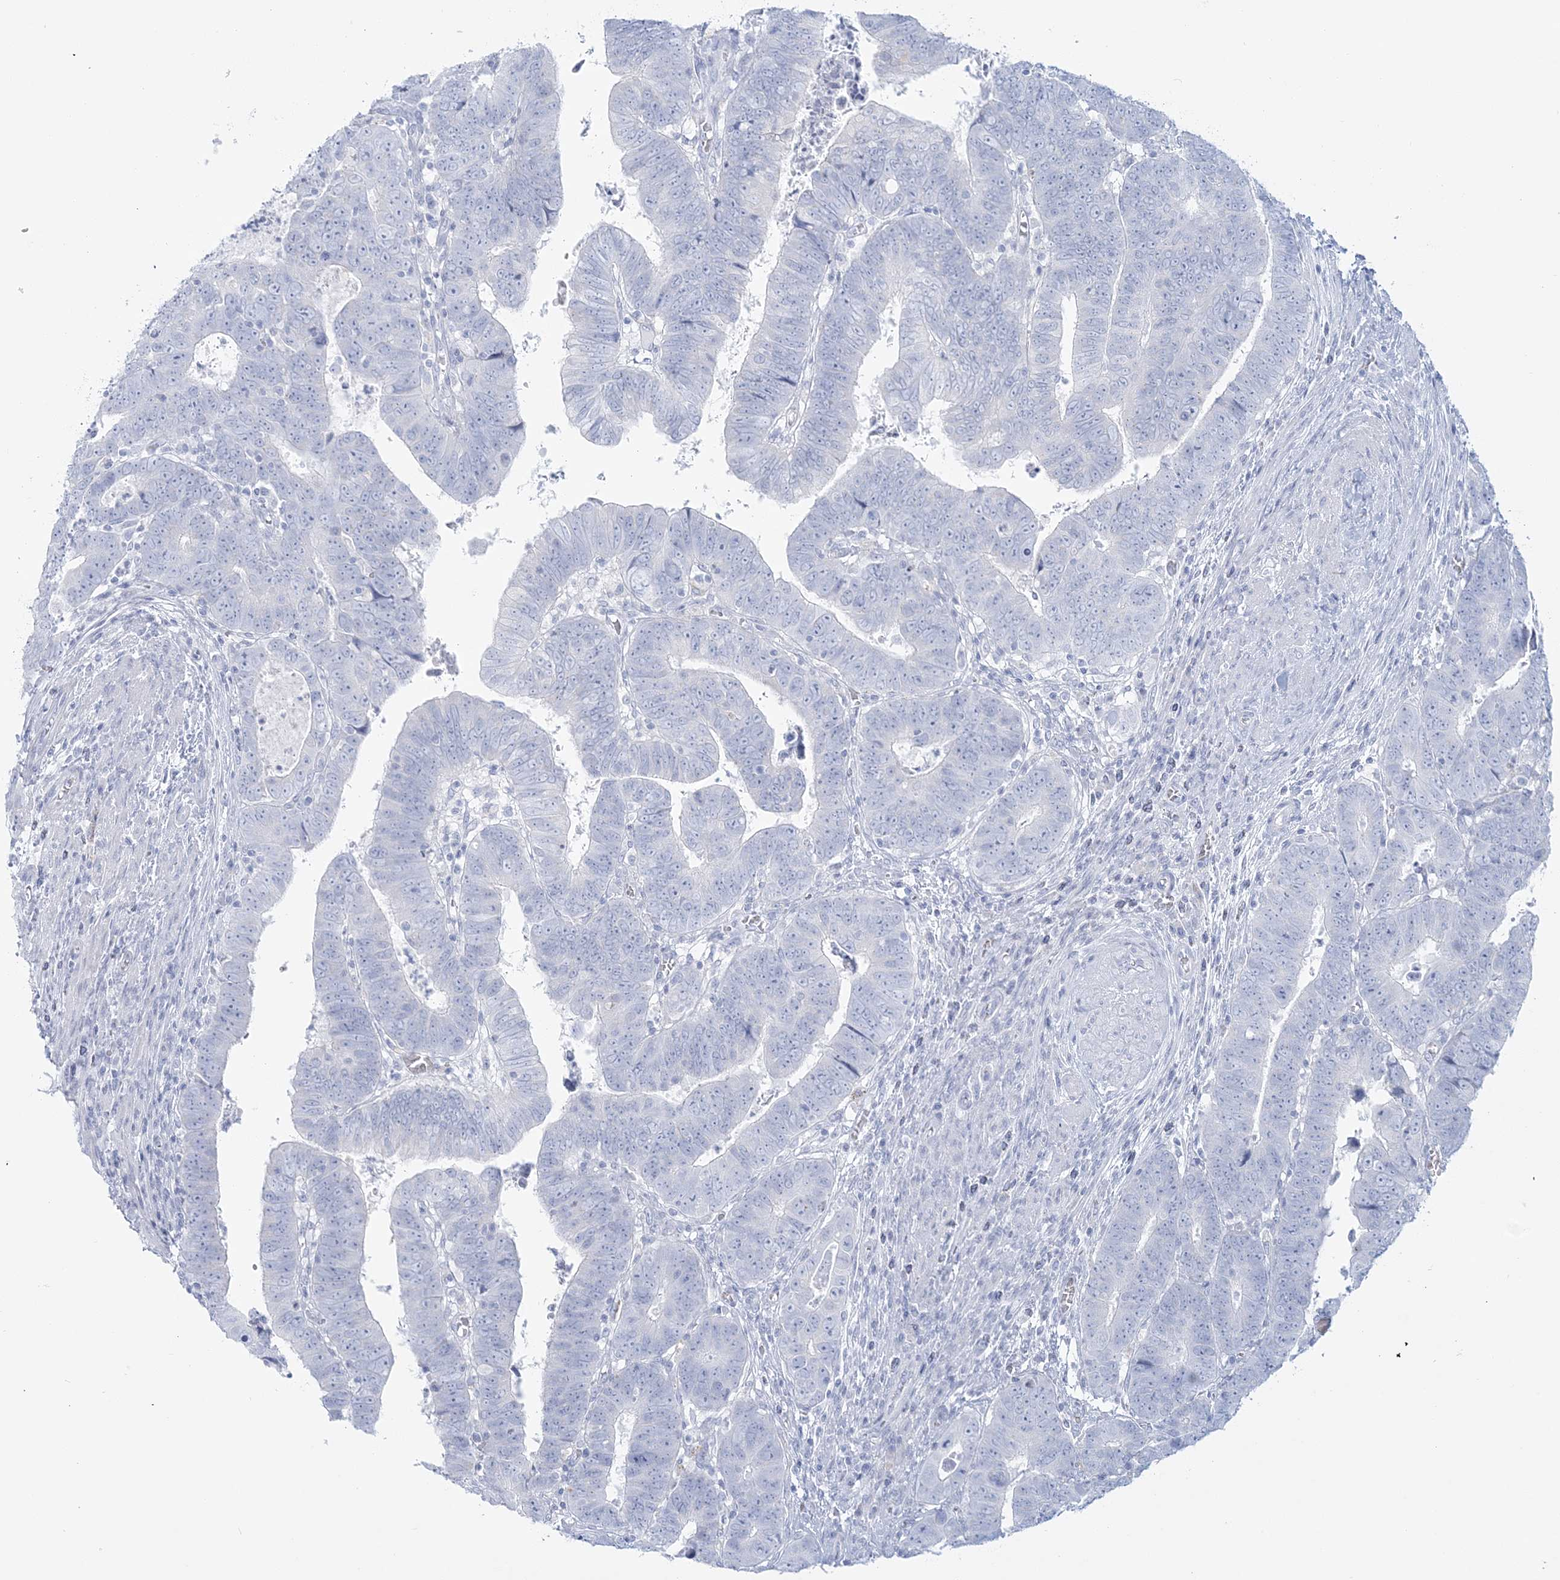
{"staining": {"intensity": "negative", "quantity": "none", "location": "none"}, "tissue": "colorectal cancer", "cell_type": "Tumor cells", "image_type": "cancer", "snomed": [{"axis": "morphology", "description": "Normal tissue, NOS"}, {"axis": "morphology", "description": "Adenocarcinoma, NOS"}, {"axis": "topography", "description": "Rectum"}], "caption": "There is no significant expression in tumor cells of colorectal cancer.", "gene": "ADGB", "patient": {"sex": "female", "age": 65}}